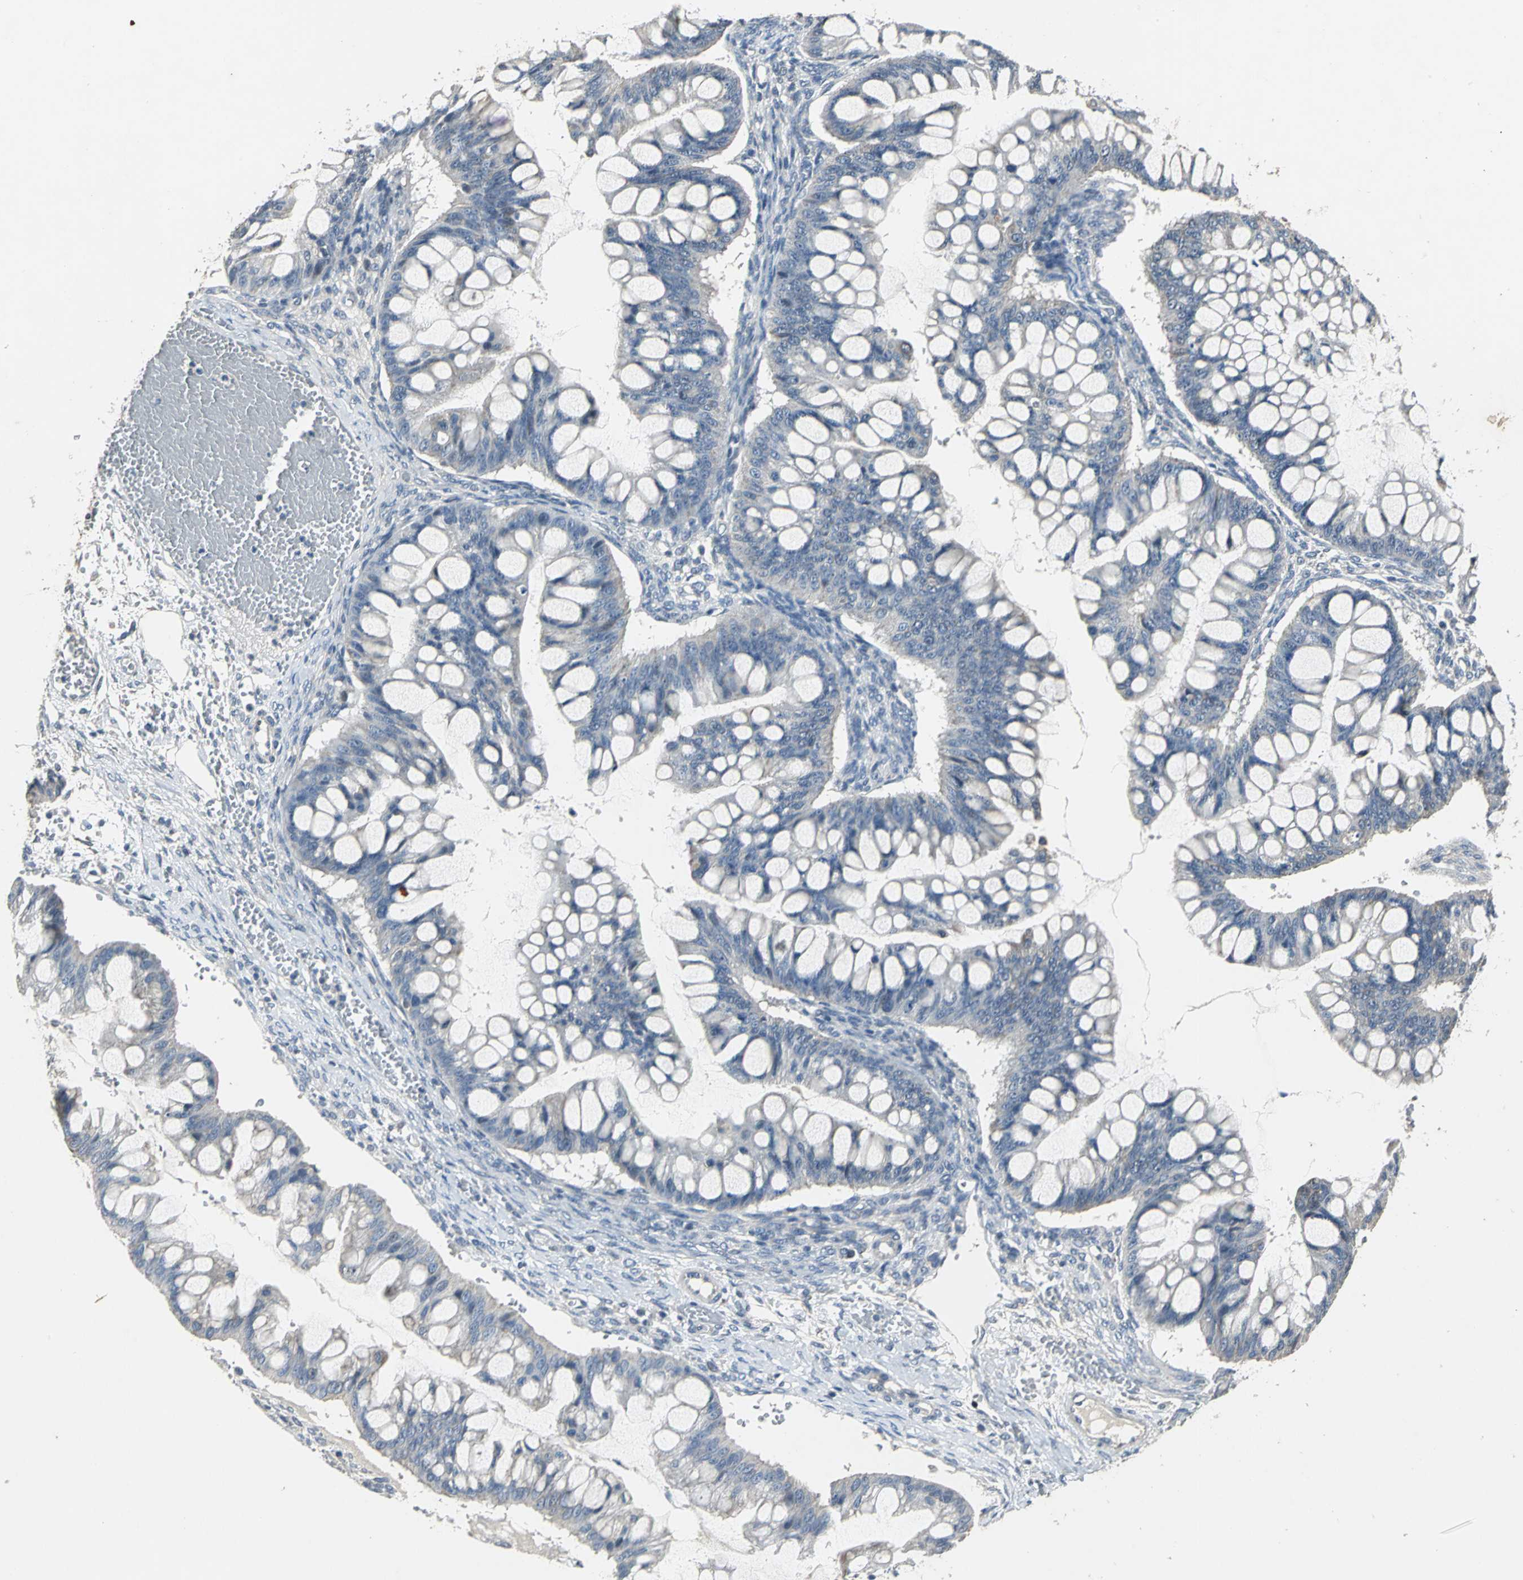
{"staining": {"intensity": "weak", "quantity": "25%-75%", "location": "cytoplasmic/membranous"}, "tissue": "ovarian cancer", "cell_type": "Tumor cells", "image_type": "cancer", "snomed": [{"axis": "morphology", "description": "Cystadenocarcinoma, mucinous, NOS"}, {"axis": "topography", "description": "Ovary"}], "caption": "Brown immunohistochemical staining in human ovarian cancer (mucinous cystadenocarcinoma) displays weak cytoplasmic/membranous expression in approximately 25%-75% of tumor cells.", "gene": "JADE3", "patient": {"sex": "female", "age": 73}}